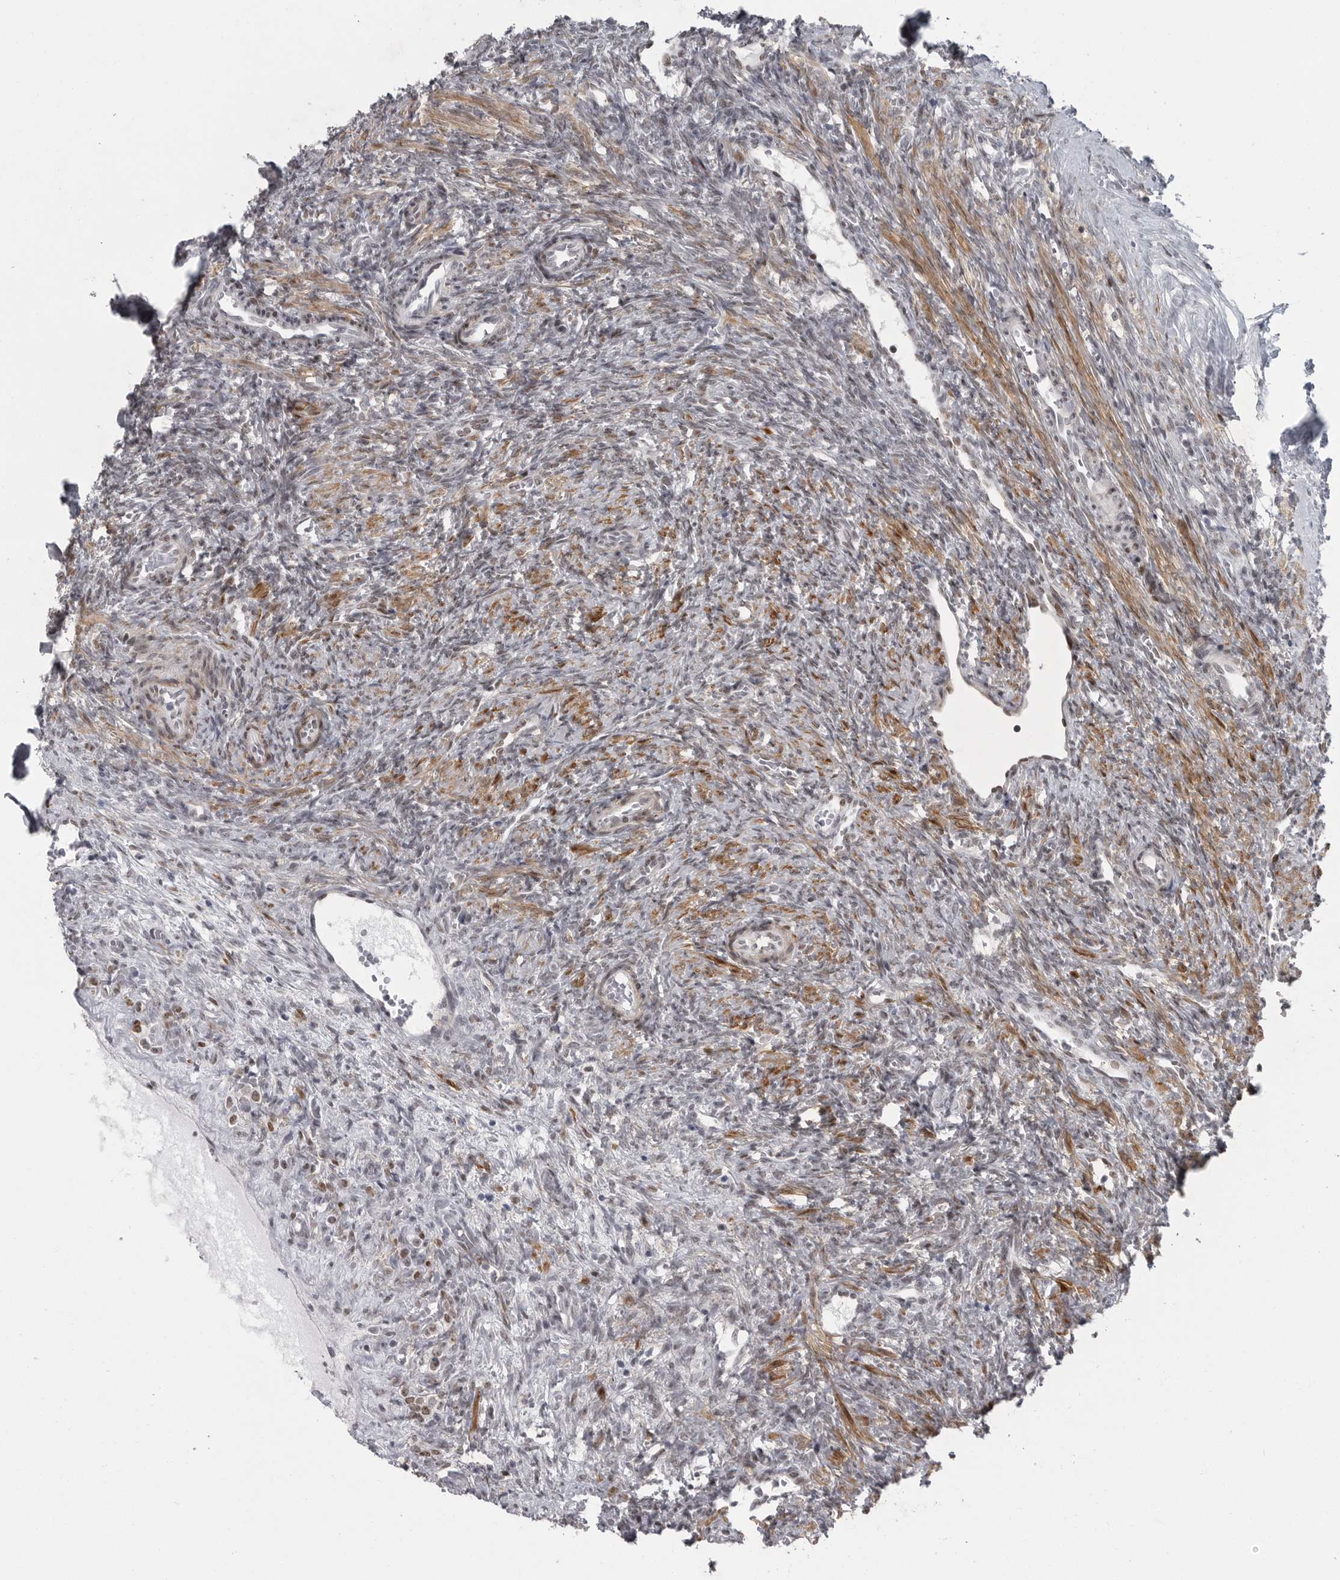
{"staining": {"intensity": "strong", "quantity": ">75%", "location": "cytoplasmic/membranous,nuclear"}, "tissue": "ovary", "cell_type": "Follicle cells", "image_type": "normal", "snomed": [{"axis": "morphology", "description": "Normal tissue, NOS"}, {"axis": "topography", "description": "Ovary"}], "caption": "IHC of unremarkable human ovary displays high levels of strong cytoplasmic/membranous,nuclear staining in about >75% of follicle cells.", "gene": "HMGN3", "patient": {"sex": "female", "age": 41}}